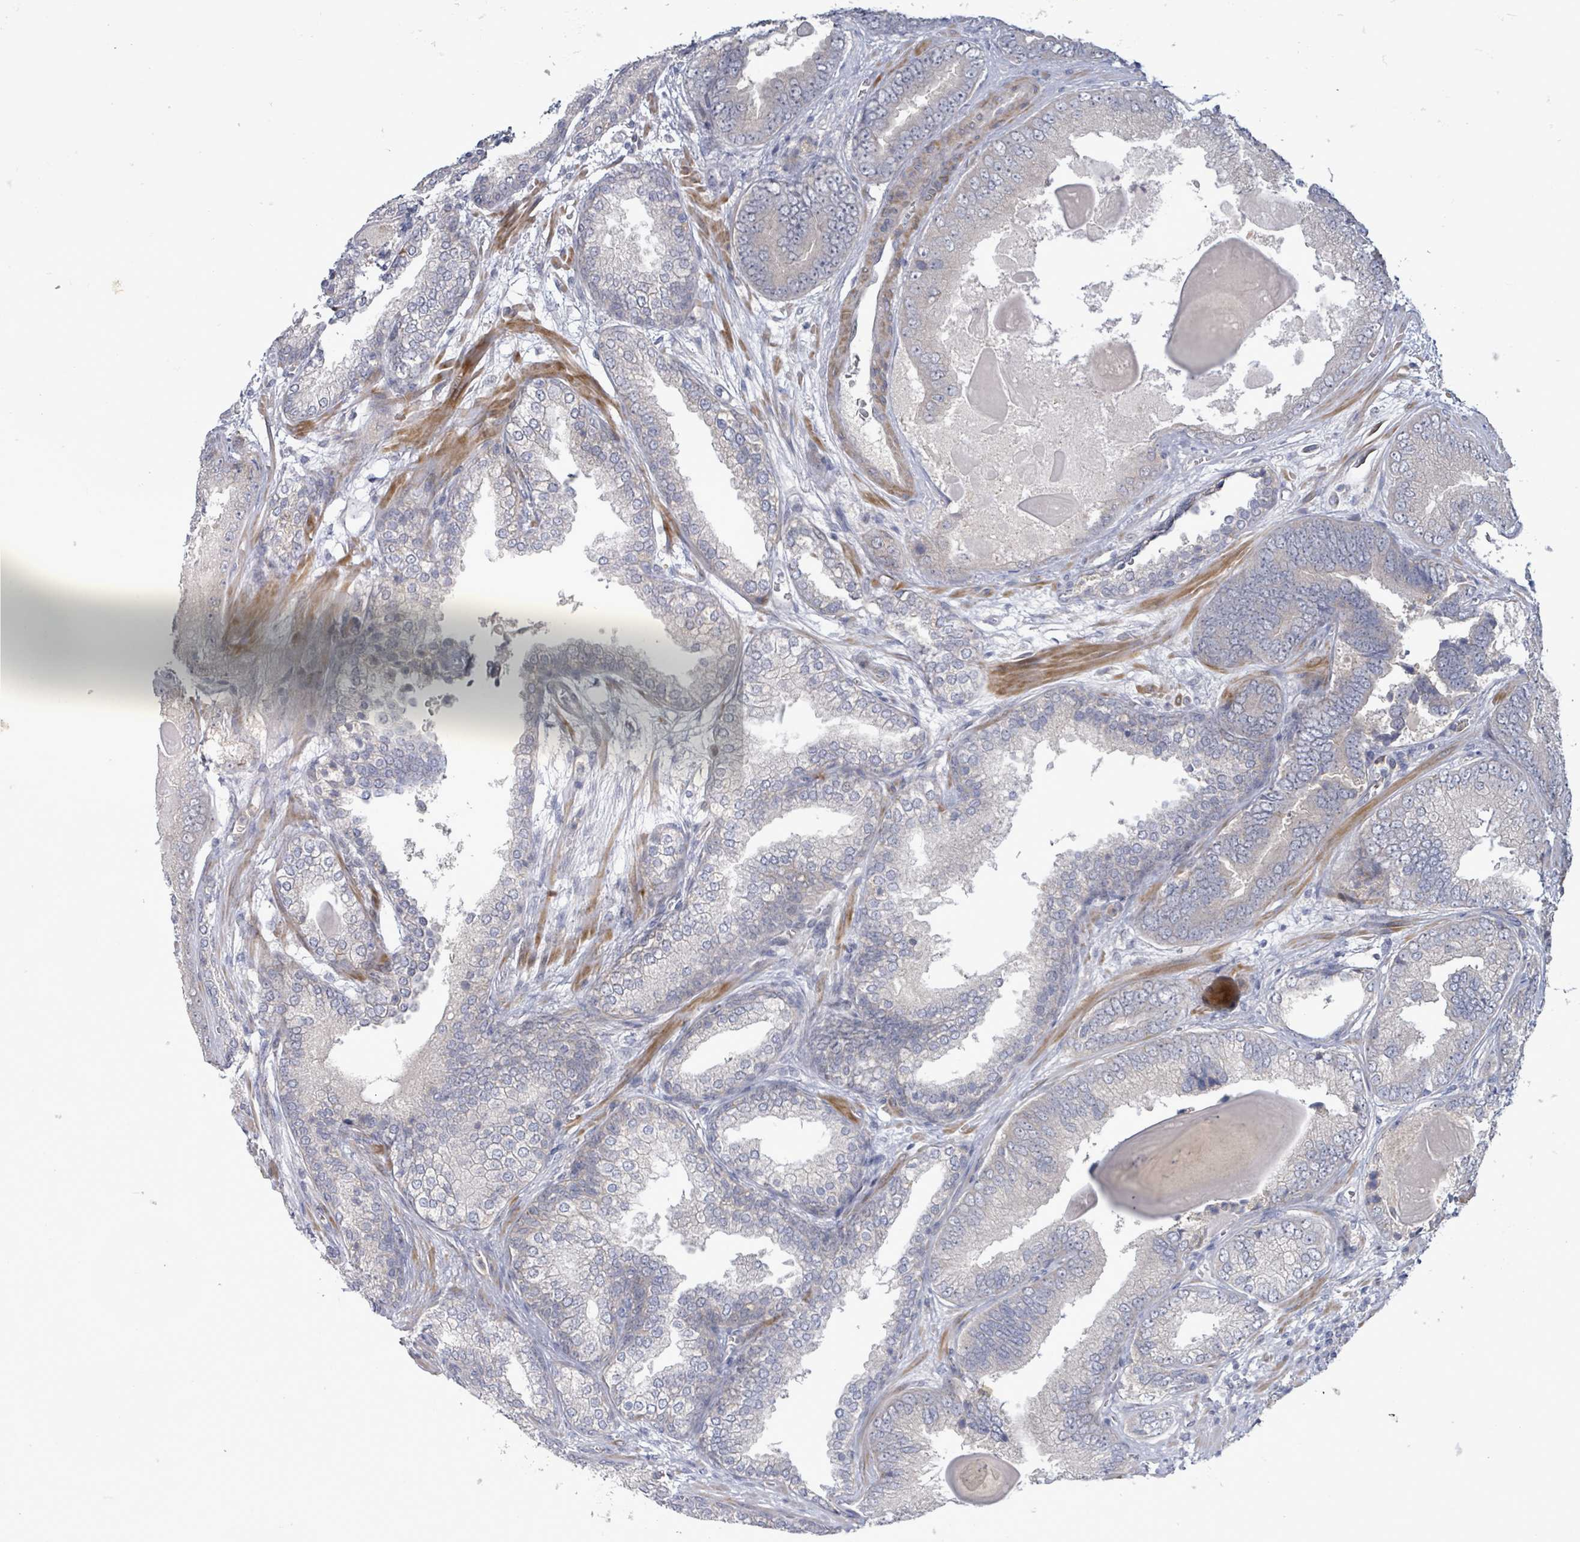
{"staining": {"intensity": "negative", "quantity": "none", "location": "none"}, "tissue": "prostate cancer", "cell_type": "Tumor cells", "image_type": "cancer", "snomed": [{"axis": "morphology", "description": "Adenocarcinoma, High grade"}, {"axis": "topography", "description": "Prostate"}], "caption": "This is an IHC image of human high-grade adenocarcinoma (prostate). There is no expression in tumor cells.", "gene": "SLIT3", "patient": {"sex": "male", "age": 63}}